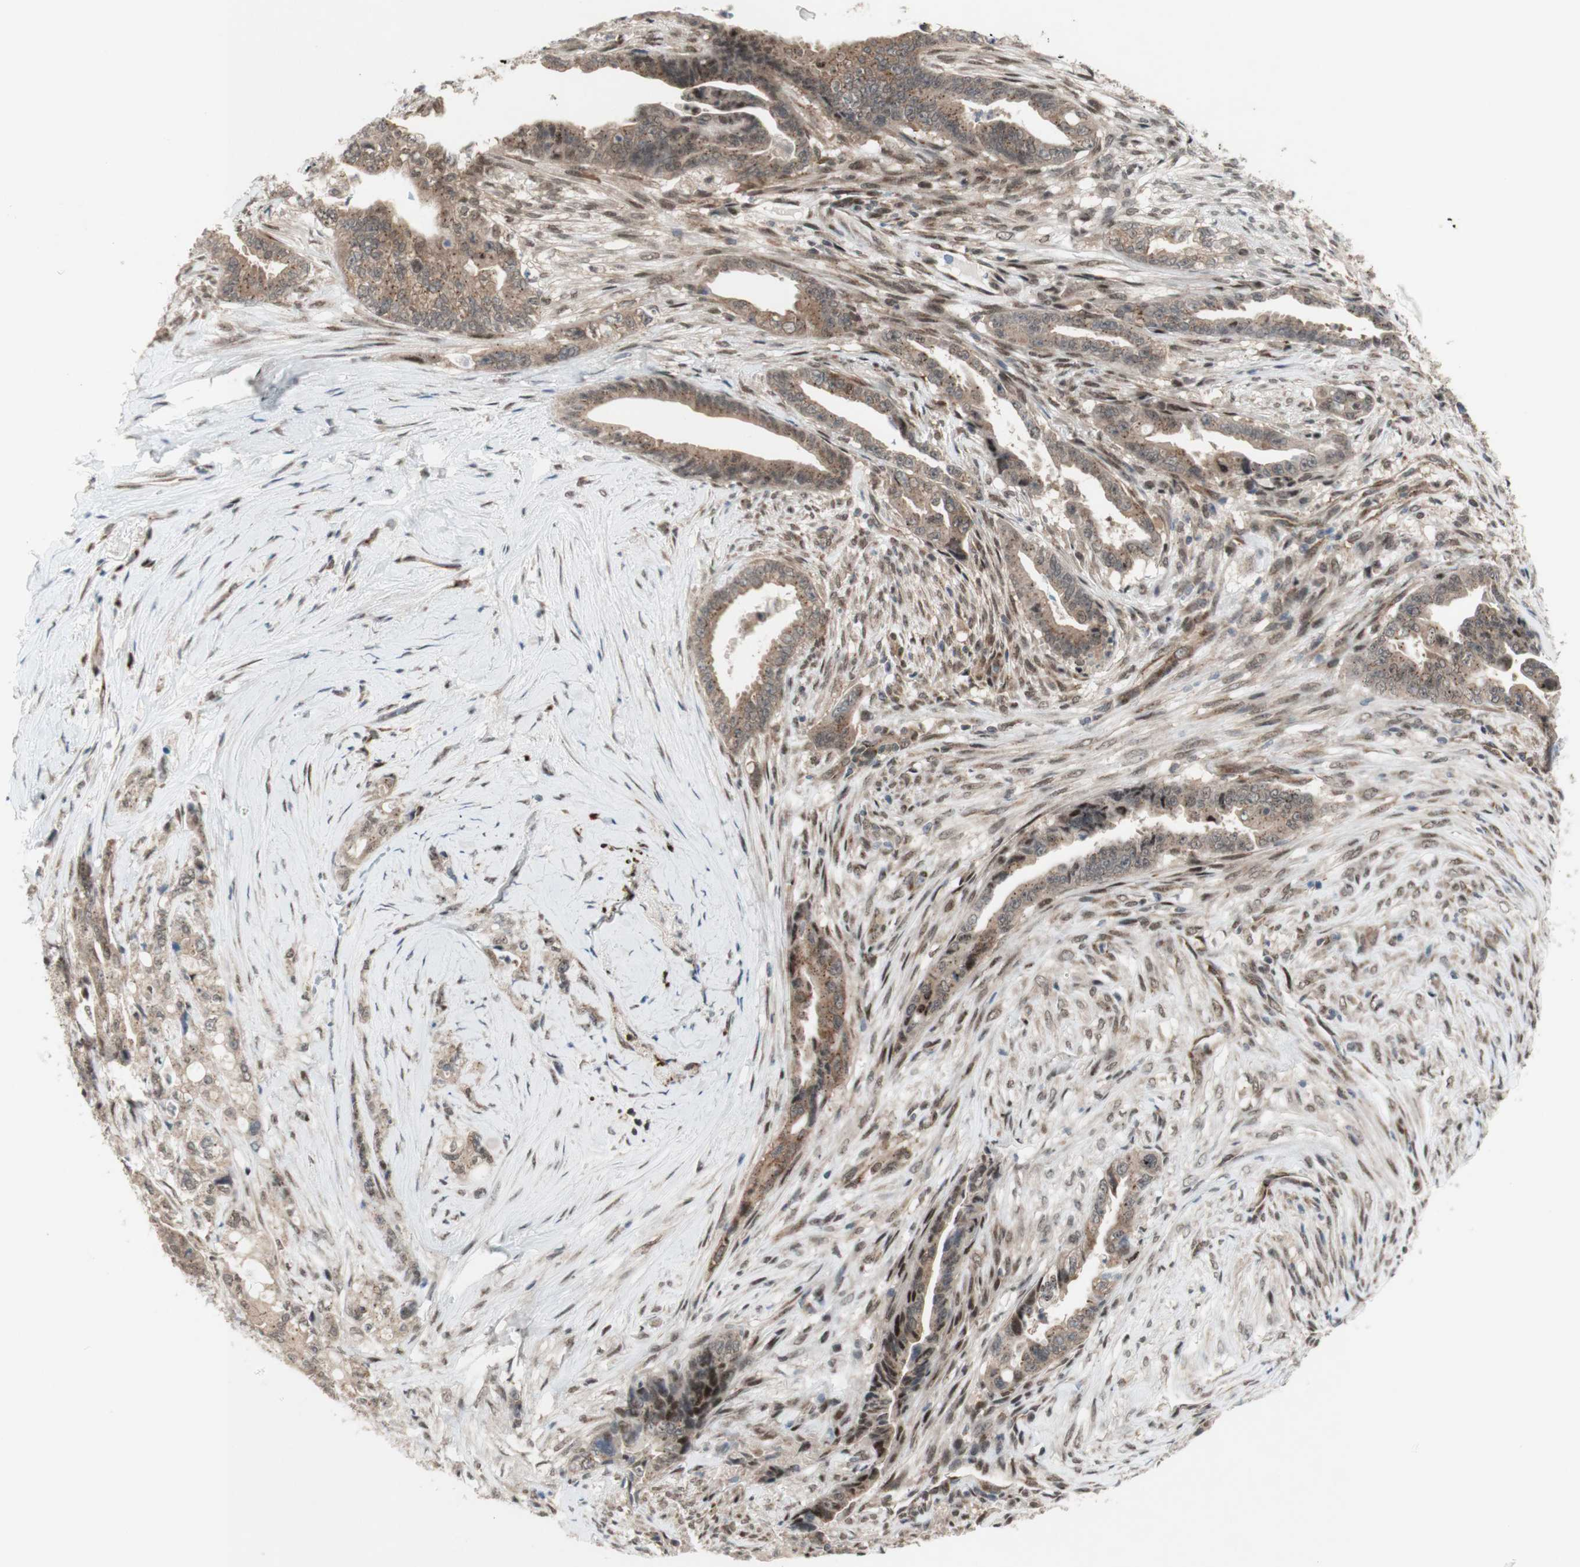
{"staining": {"intensity": "moderate", "quantity": ">75%", "location": "none"}, "tissue": "pancreatic cancer", "cell_type": "Tumor cells", "image_type": "cancer", "snomed": [{"axis": "morphology", "description": "Adenocarcinoma, NOS"}, {"axis": "topography", "description": "Pancreas"}], "caption": "High-power microscopy captured an immunohistochemistry micrograph of pancreatic adenocarcinoma, revealing moderate None staining in approximately >75% of tumor cells.", "gene": "CYLD", "patient": {"sex": "male", "age": 70}}